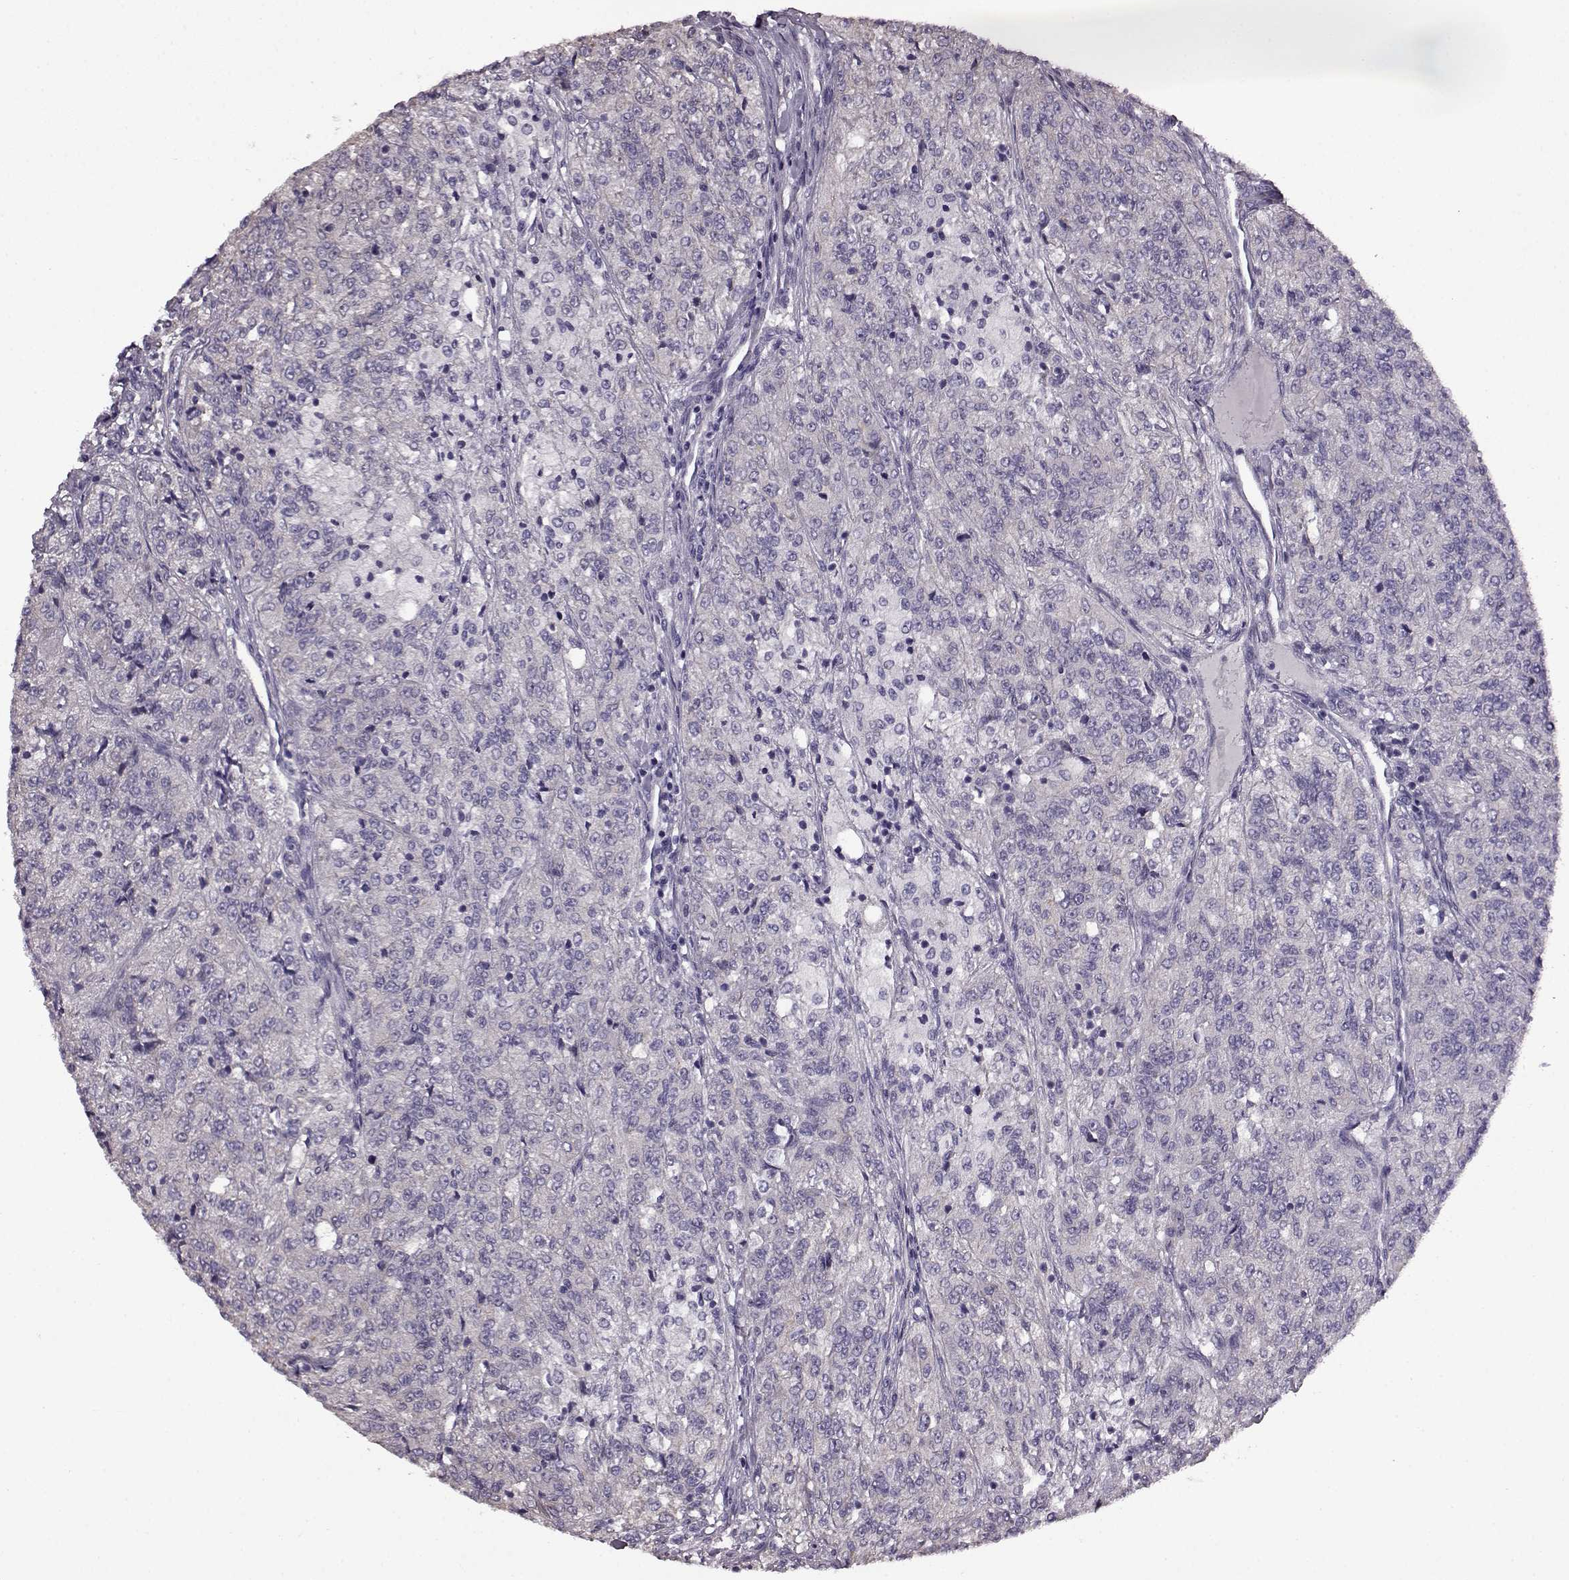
{"staining": {"intensity": "negative", "quantity": "none", "location": "none"}, "tissue": "renal cancer", "cell_type": "Tumor cells", "image_type": "cancer", "snomed": [{"axis": "morphology", "description": "Adenocarcinoma, NOS"}, {"axis": "topography", "description": "Kidney"}], "caption": "This micrograph is of renal cancer stained with immunohistochemistry to label a protein in brown with the nuclei are counter-stained blue. There is no staining in tumor cells.", "gene": "EDDM3B", "patient": {"sex": "female", "age": 63}}